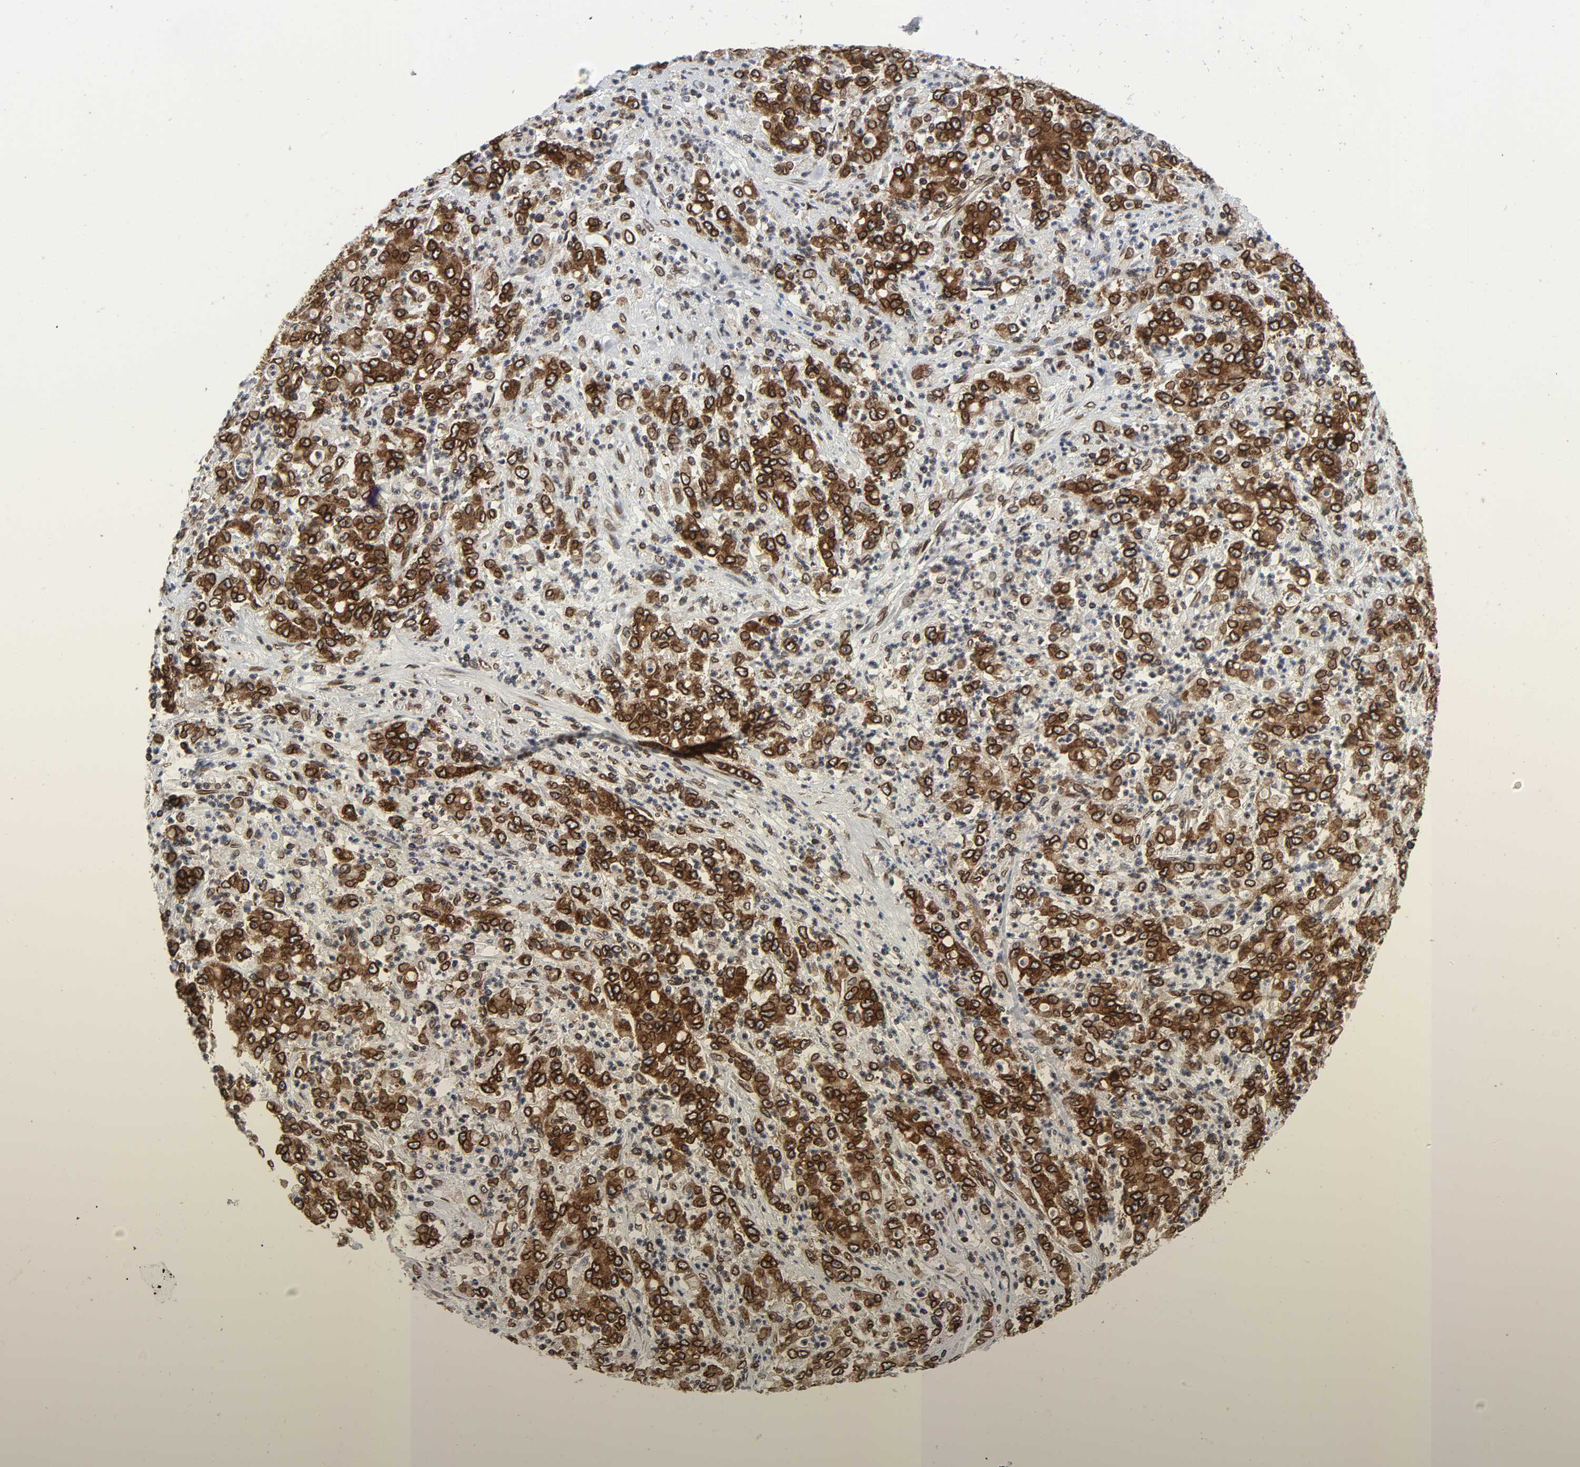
{"staining": {"intensity": "strong", "quantity": ">75%", "location": "cytoplasmic/membranous,nuclear"}, "tissue": "stomach cancer", "cell_type": "Tumor cells", "image_type": "cancer", "snomed": [{"axis": "morphology", "description": "Adenocarcinoma, NOS"}, {"axis": "topography", "description": "Stomach, lower"}], "caption": "Stomach cancer was stained to show a protein in brown. There is high levels of strong cytoplasmic/membranous and nuclear staining in about >75% of tumor cells.", "gene": "RANGAP1", "patient": {"sex": "female", "age": 71}}